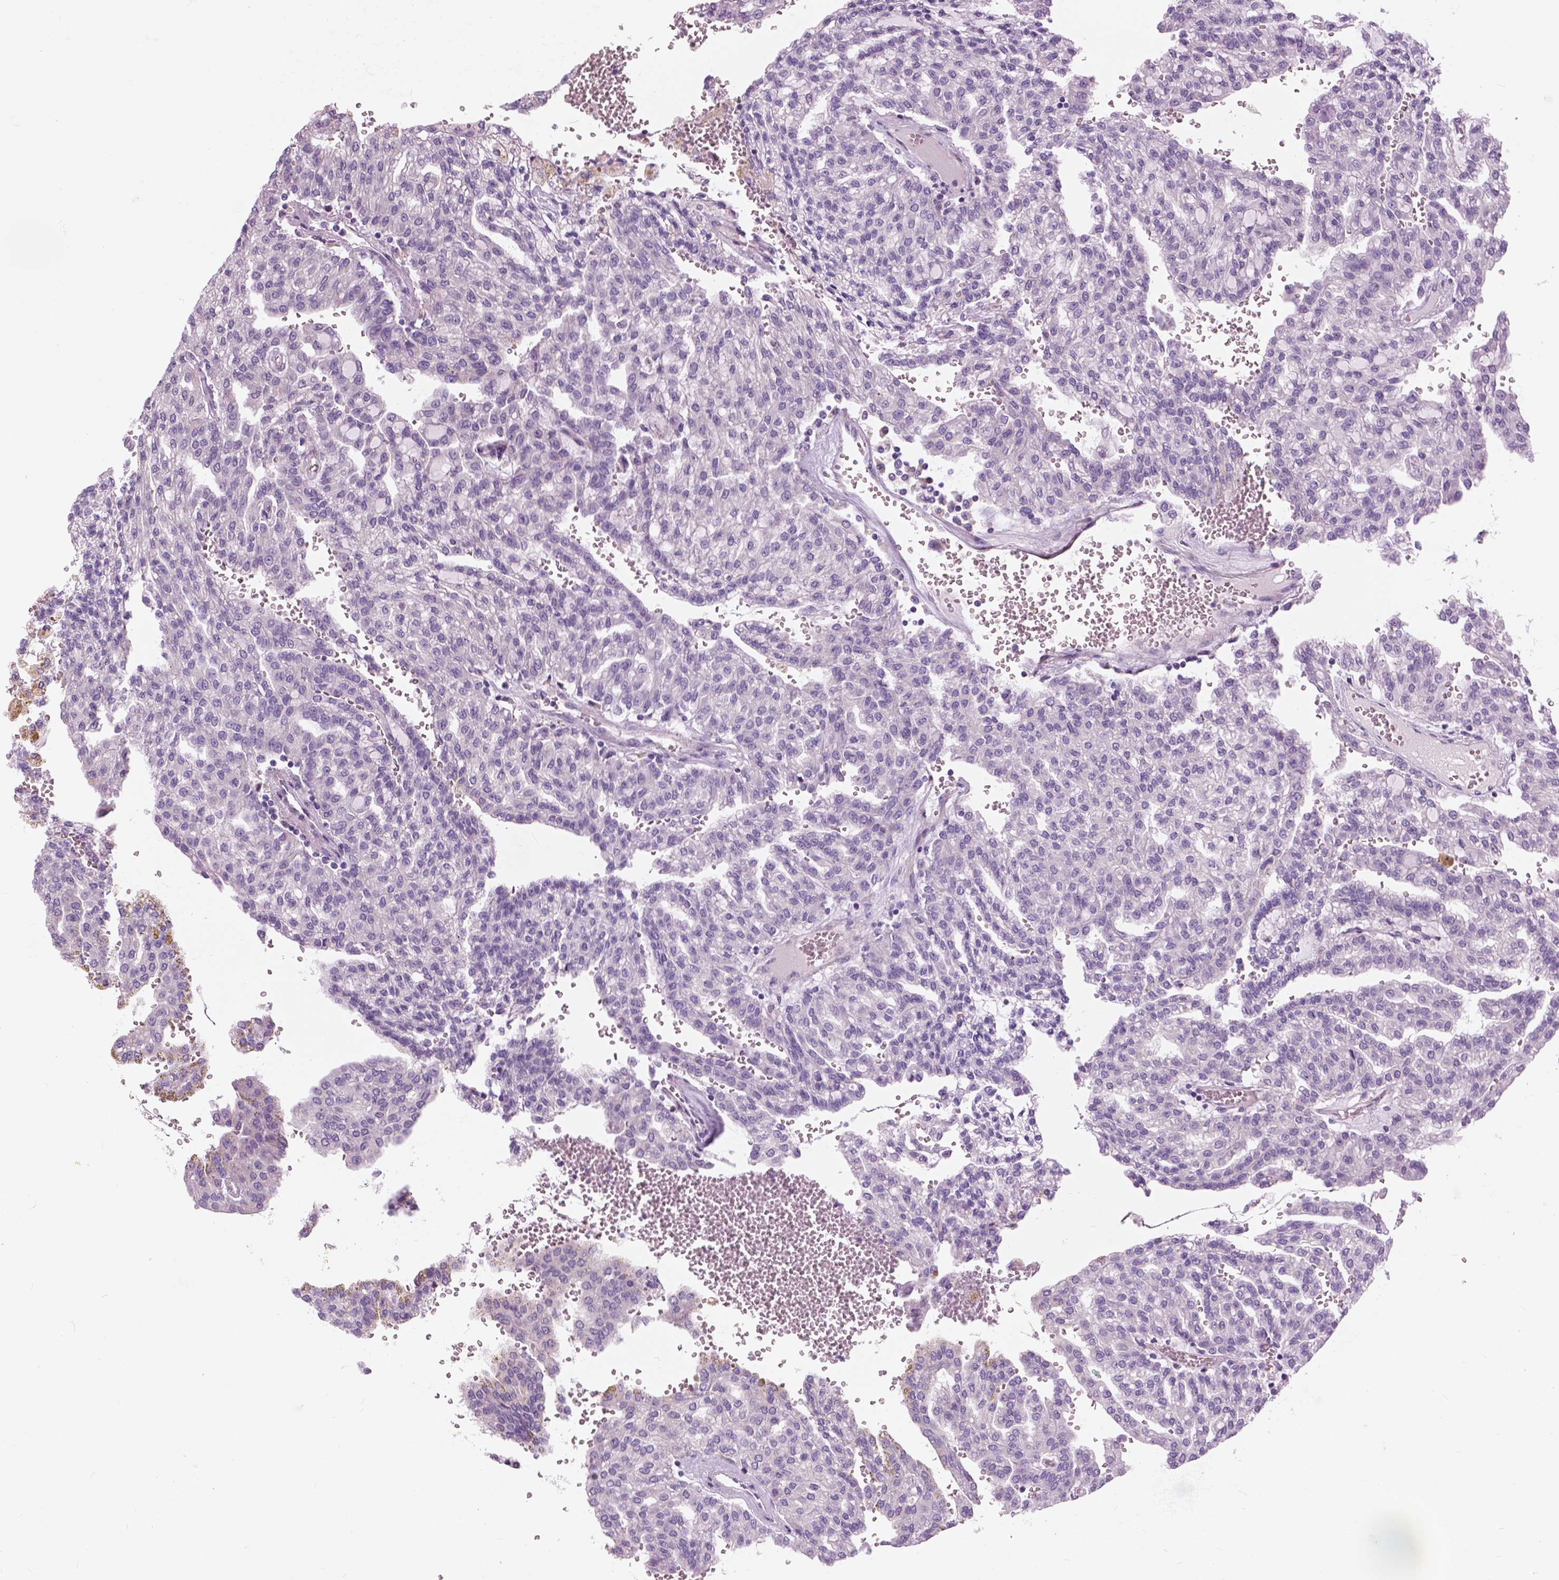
{"staining": {"intensity": "negative", "quantity": "none", "location": "none"}, "tissue": "renal cancer", "cell_type": "Tumor cells", "image_type": "cancer", "snomed": [{"axis": "morphology", "description": "Adenocarcinoma, NOS"}, {"axis": "topography", "description": "Kidney"}], "caption": "A micrograph of human renal cancer is negative for staining in tumor cells.", "gene": "SERPINI1", "patient": {"sex": "male", "age": 63}}